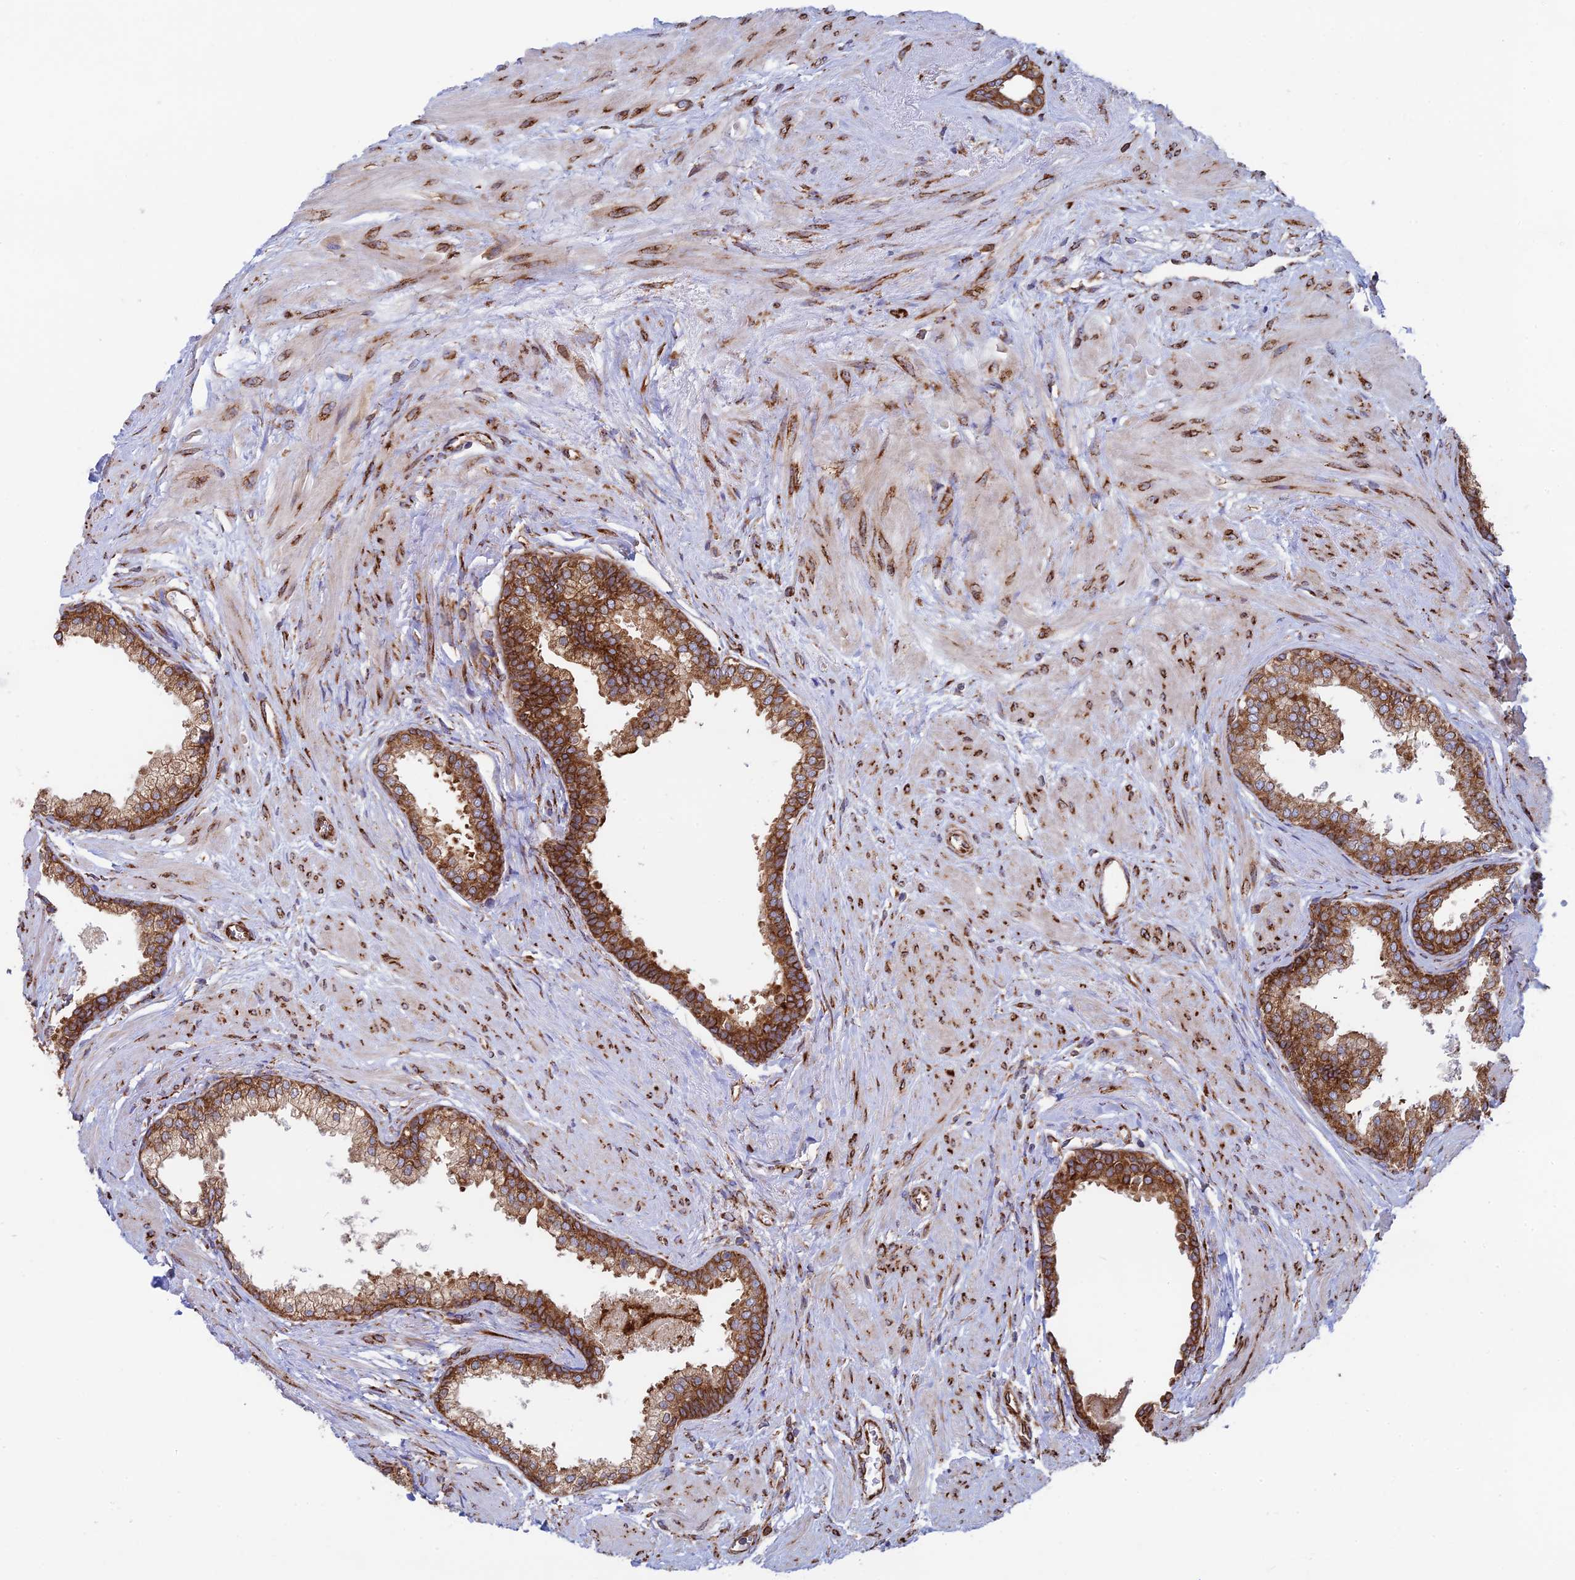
{"staining": {"intensity": "strong", "quantity": ">75%", "location": "cytoplasmic/membranous"}, "tissue": "prostate", "cell_type": "Glandular cells", "image_type": "normal", "snomed": [{"axis": "morphology", "description": "Normal tissue, NOS"}, {"axis": "topography", "description": "Prostate"}], "caption": "The micrograph exhibits staining of normal prostate, revealing strong cytoplasmic/membranous protein staining (brown color) within glandular cells.", "gene": "CCDC69", "patient": {"sex": "male", "age": 57}}